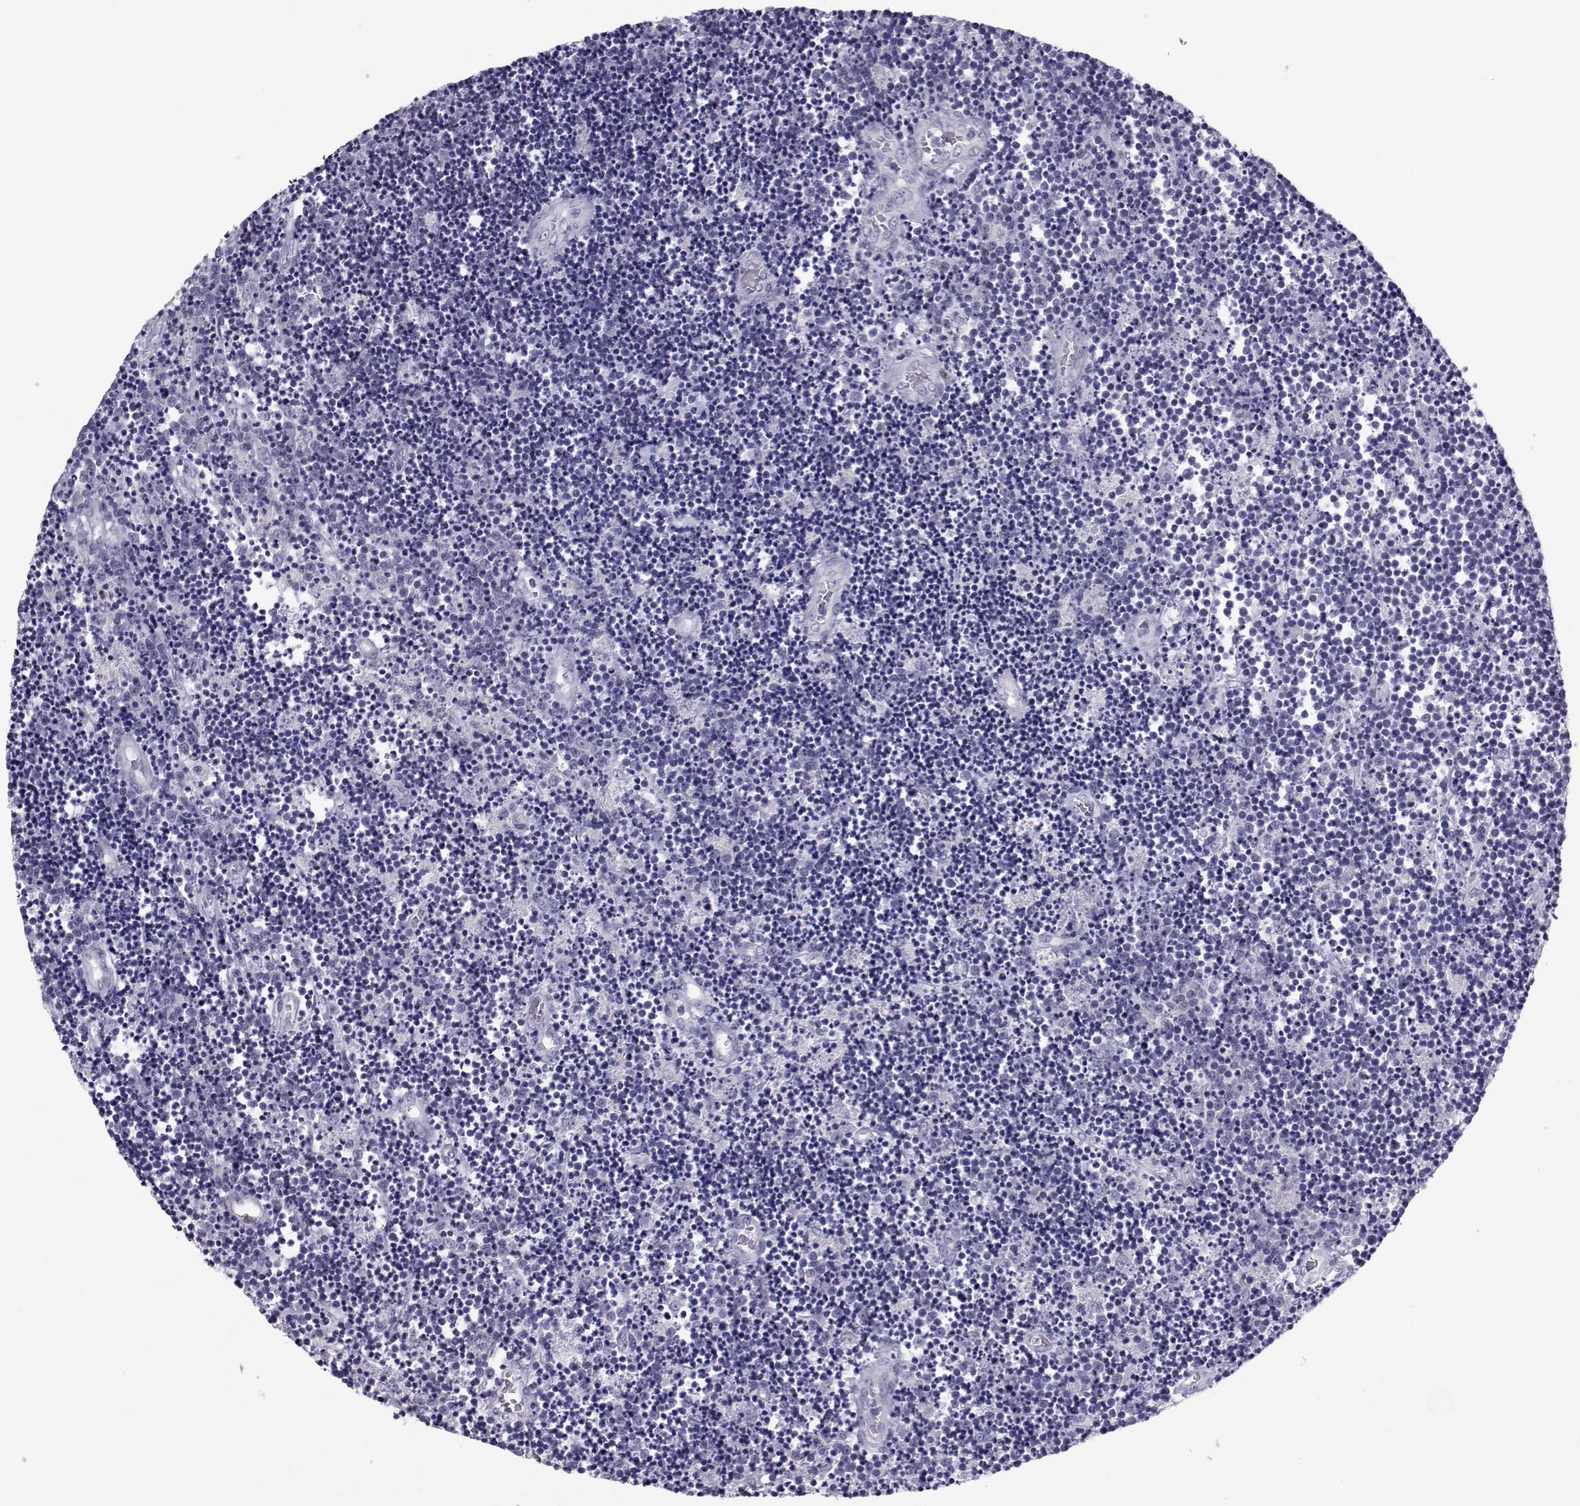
{"staining": {"intensity": "negative", "quantity": "none", "location": "none"}, "tissue": "lymphoma", "cell_type": "Tumor cells", "image_type": "cancer", "snomed": [{"axis": "morphology", "description": "Malignant lymphoma, non-Hodgkin's type, Low grade"}, {"axis": "topography", "description": "Brain"}], "caption": "Image shows no significant protein positivity in tumor cells of low-grade malignant lymphoma, non-Hodgkin's type.", "gene": "TRPM7", "patient": {"sex": "female", "age": 66}}